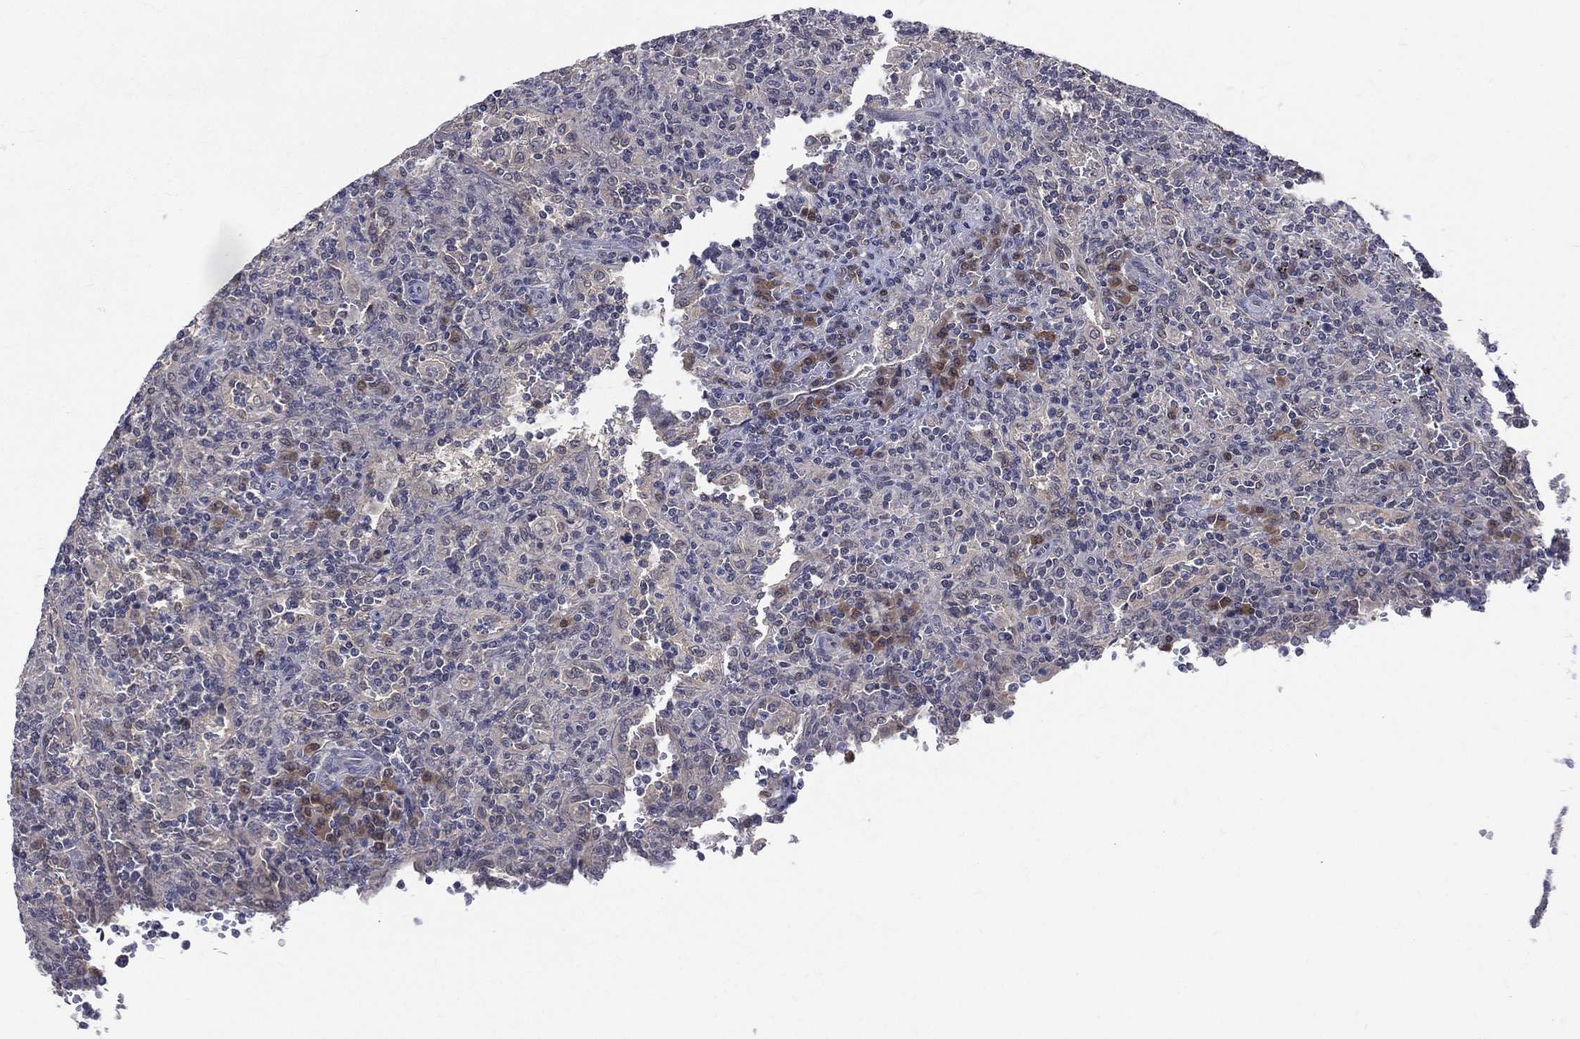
{"staining": {"intensity": "negative", "quantity": "none", "location": "none"}, "tissue": "lymphoma", "cell_type": "Tumor cells", "image_type": "cancer", "snomed": [{"axis": "morphology", "description": "Malignant lymphoma, non-Hodgkin's type, Low grade"}, {"axis": "topography", "description": "Spleen"}], "caption": "High power microscopy micrograph of an immunohistochemistry micrograph of lymphoma, revealing no significant positivity in tumor cells.", "gene": "DLG4", "patient": {"sex": "male", "age": 62}}